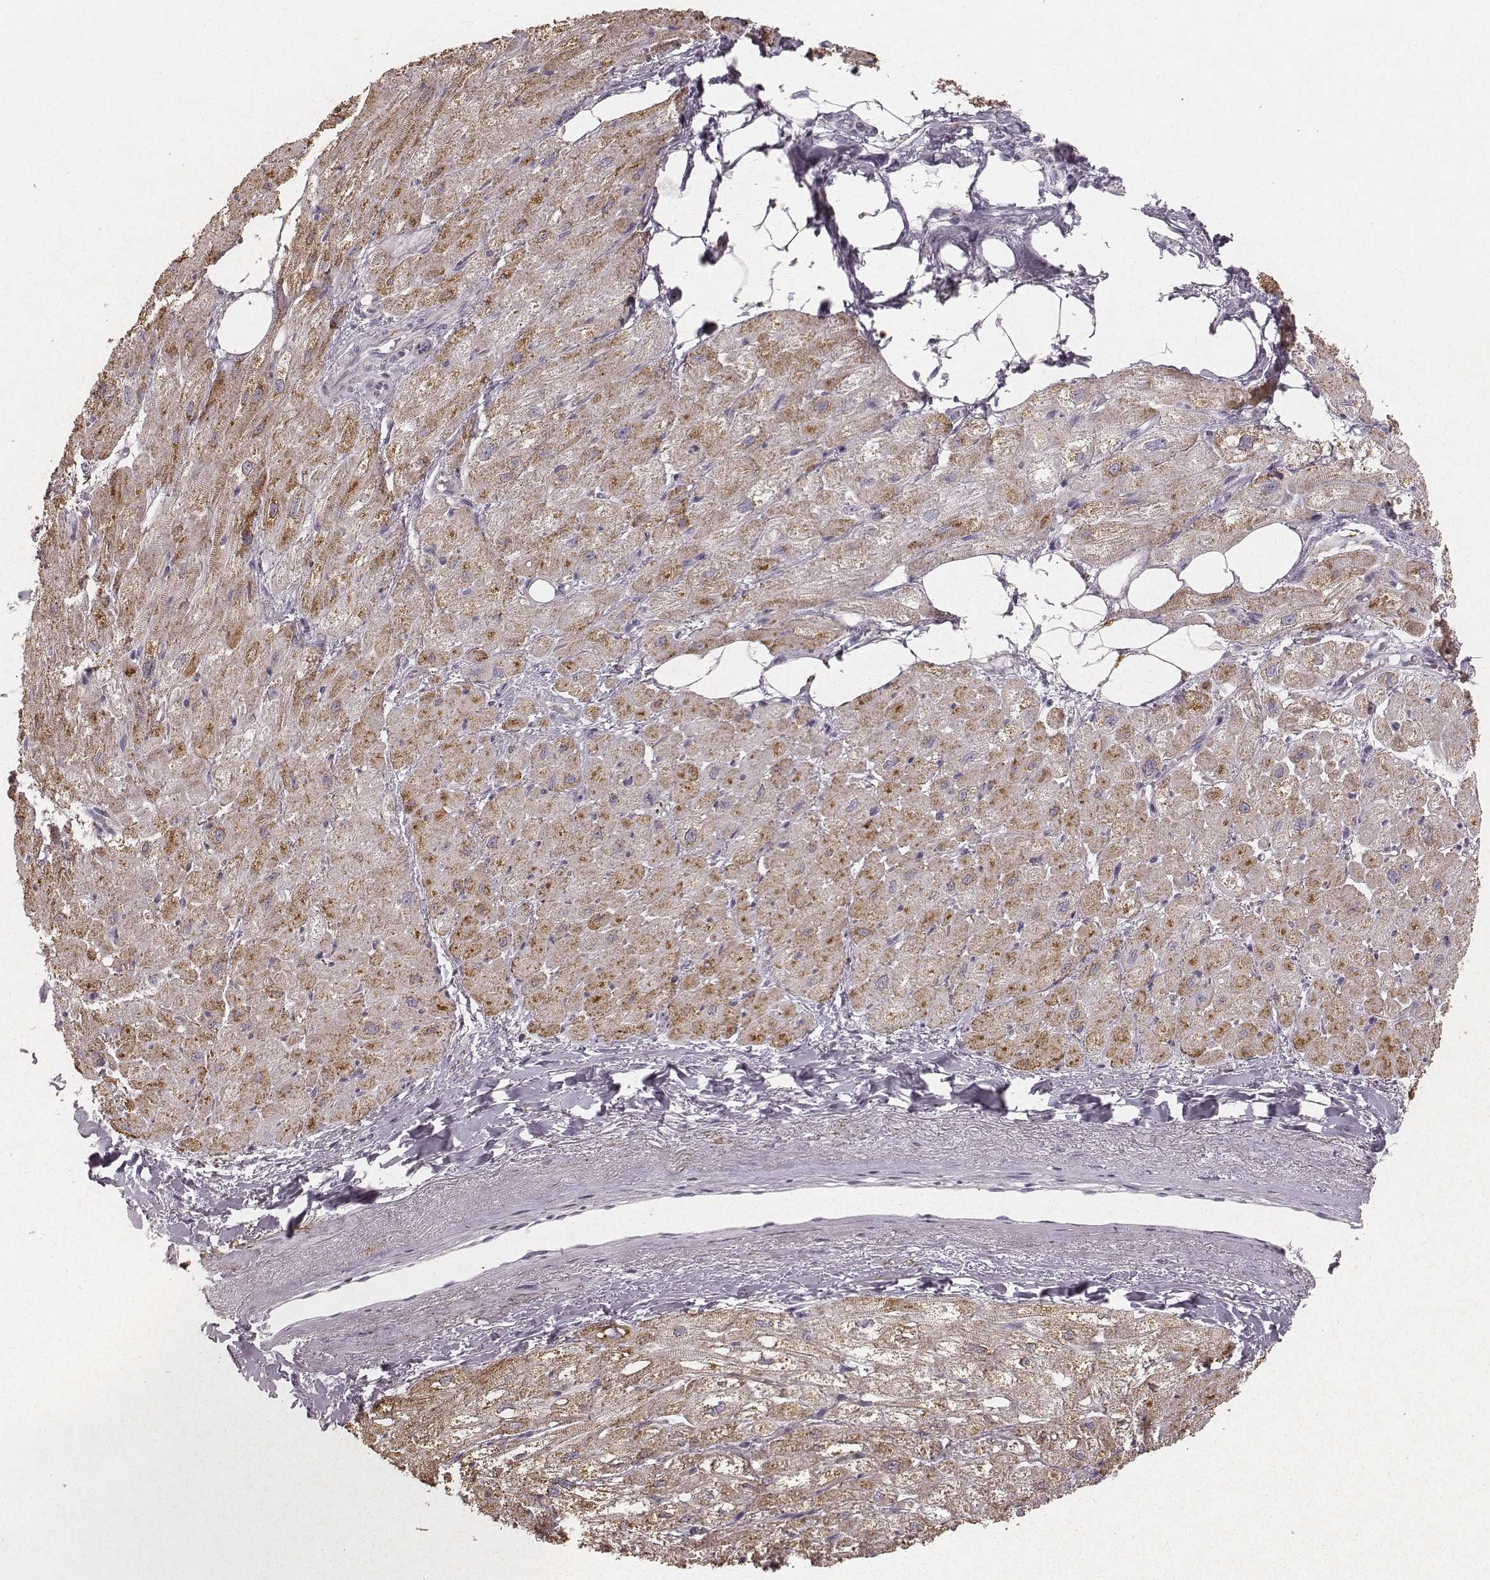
{"staining": {"intensity": "moderate", "quantity": "<25%", "location": "cytoplasmic/membranous"}, "tissue": "heart muscle", "cell_type": "Cardiomyocytes", "image_type": "normal", "snomed": [{"axis": "morphology", "description": "Normal tissue, NOS"}, {"axis": "topography", "description": "Heart"}], "caption": "An image of human heart muscle stained for a protein exhibits moderate cytoplasmic/membranous brown staining in cardiomyocytes.", "gene": "SPA17", "patient": {"sex": "female", "age": 69}}